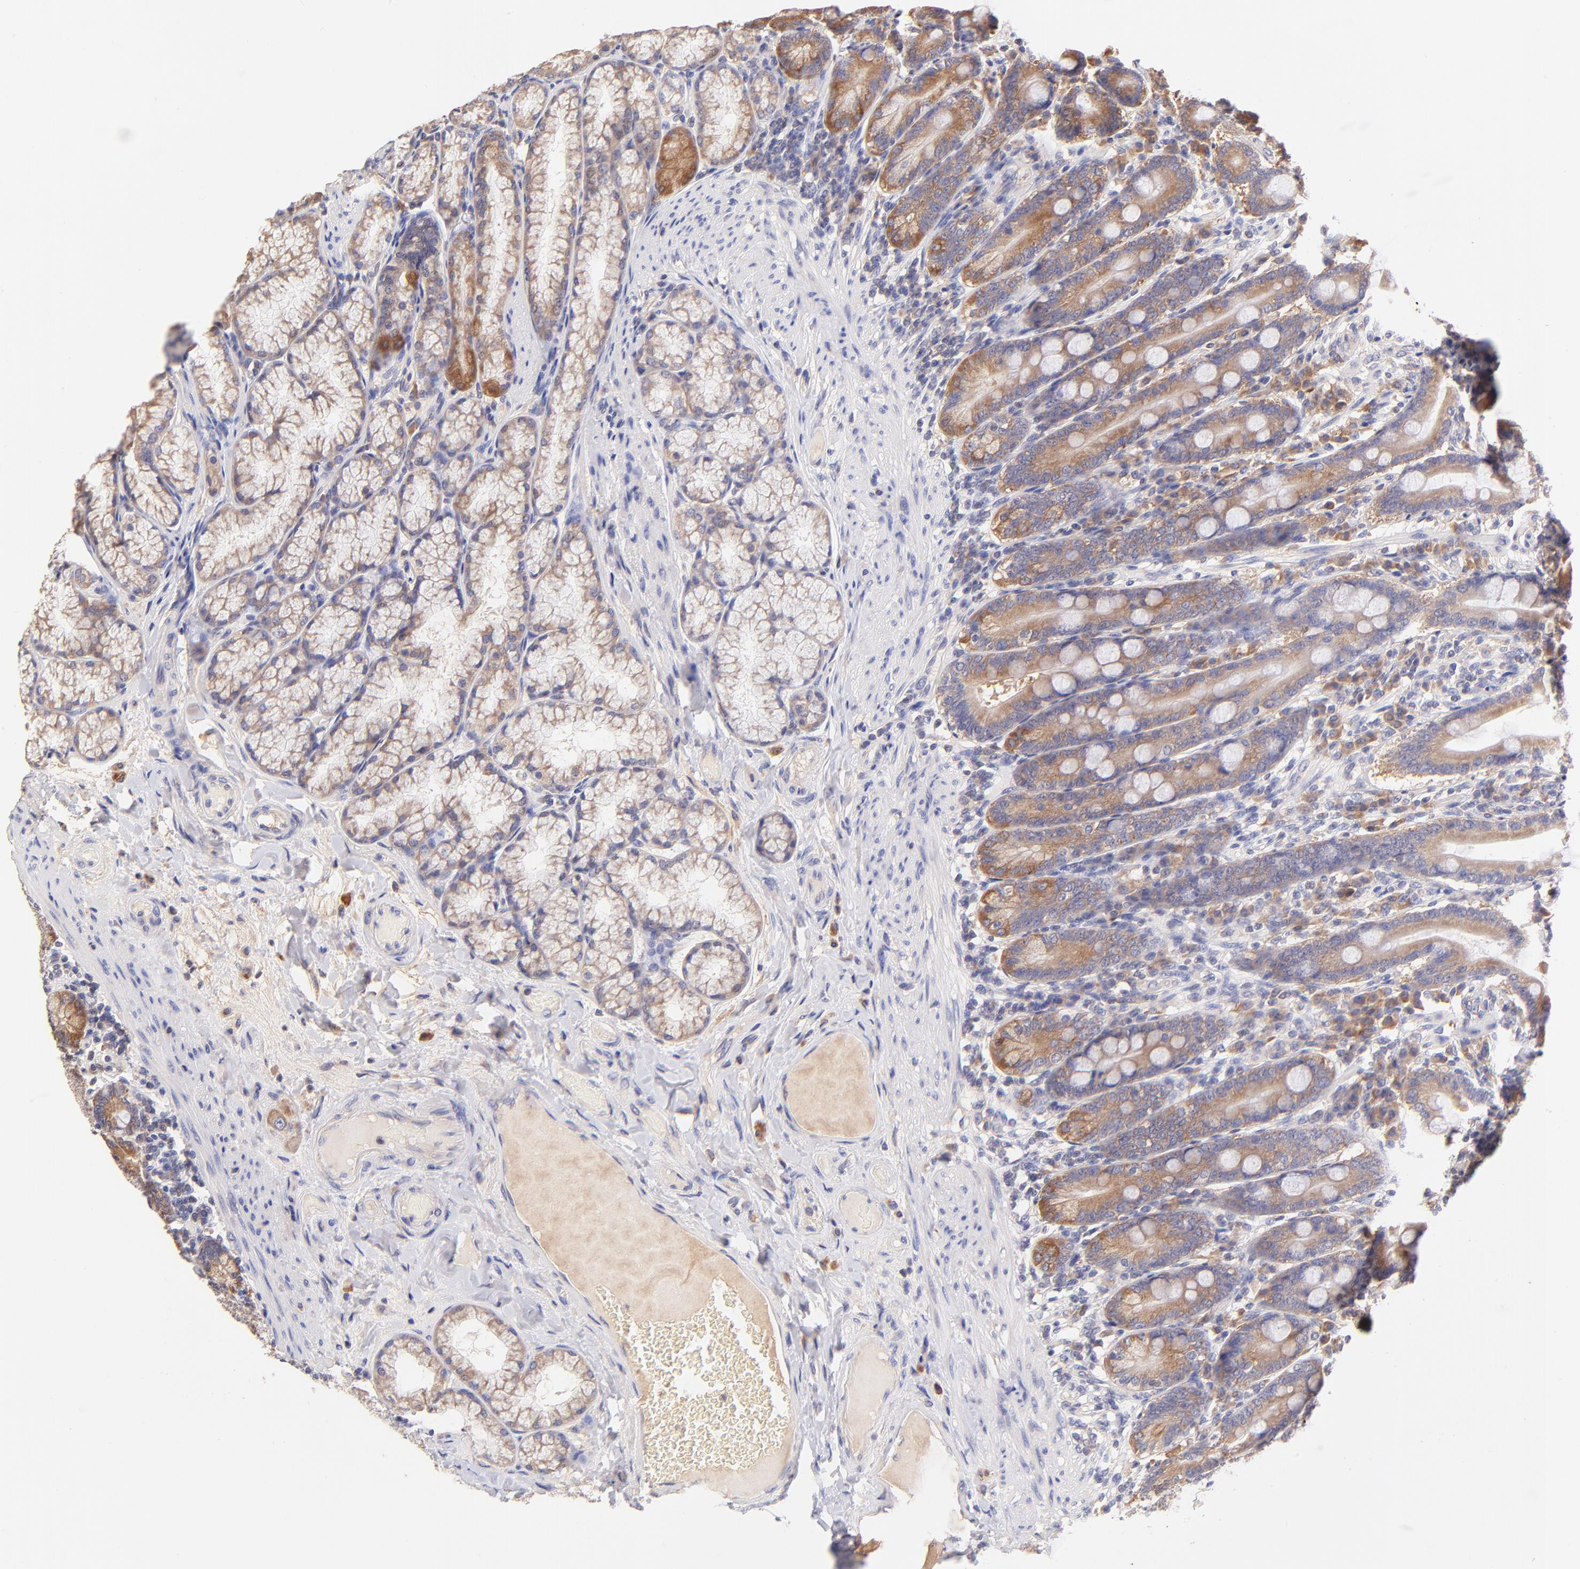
{"staining": {"intensity": "moderate", "quantity": ">75%", "location": "cytoplasmic/membranous"}, "tissue": "duodenum", "cell_type": "Glandular cells", "image_type": "normal", "snomed": [{"axis": "morphology", "description": "Normal tissue, NOS"}, {"axis": "topography", "description": "Duodenum"}], "caption": "This micrograph demonstrates IHC staining of normal human duodenum, with medium moderate cytoplasmic/membranous staining in approximately >75% of glandular cells.", "gene": "RPL11", "patient": {"sex": "female", "age": 64}}